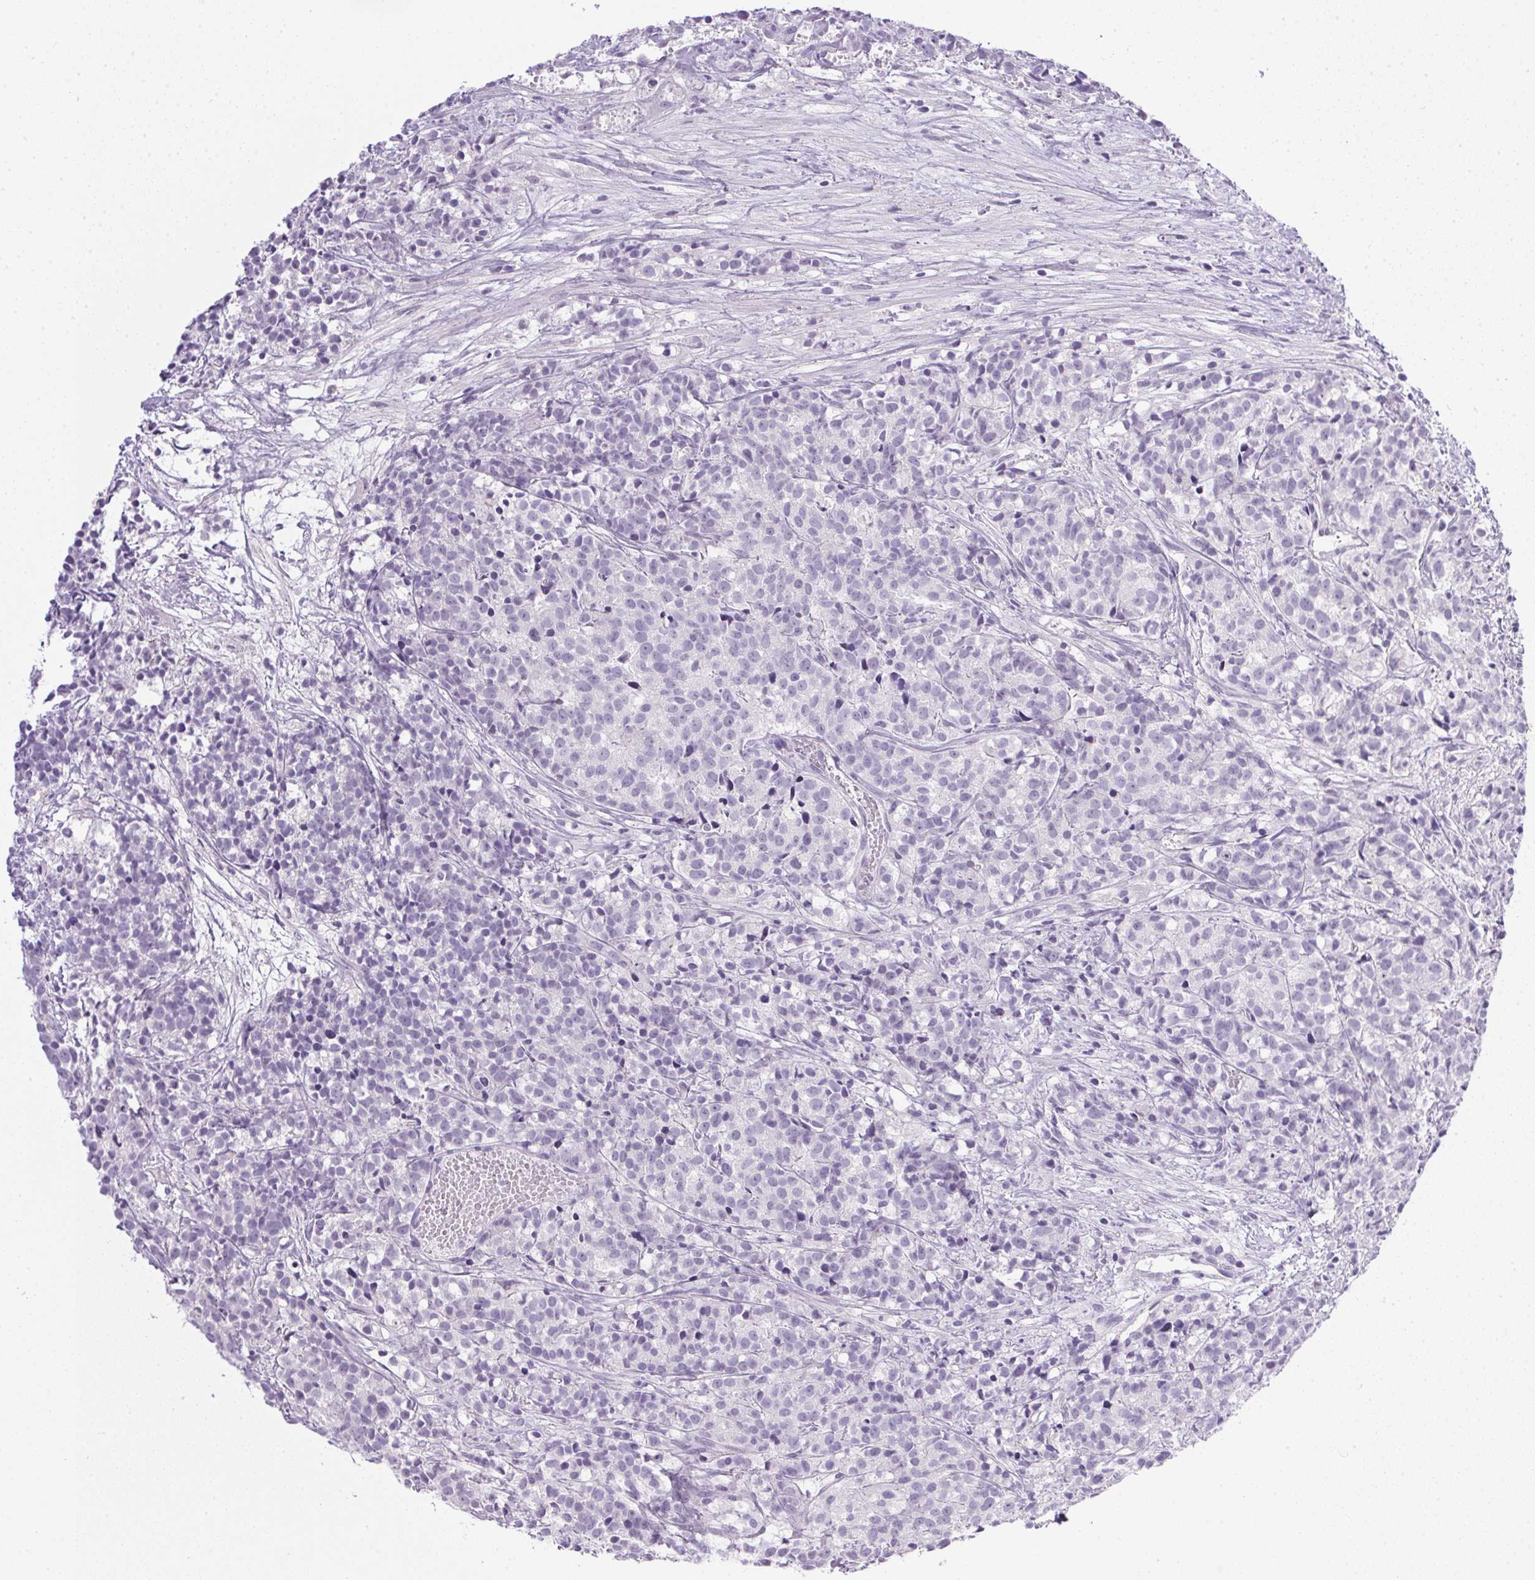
{"staining": {"intensity": "negative", "quantity": "none", "location": "none"}, "tissue": "prostate cancer", "cell_type": "Tumor cells", "image_type": "cancer", "snomed": [{"axis": "morphology", "description": "Adenocarcinoma, High grade"}, {"axis": "topography", "description": "Prostate"}], "caption": "Photomicrograph shows no significant protein expression in tumor cells of adenocarcinoma (high-grade) (prostate).", "gene": "PRL", "patient": {"sex": "male", "age": 58}}